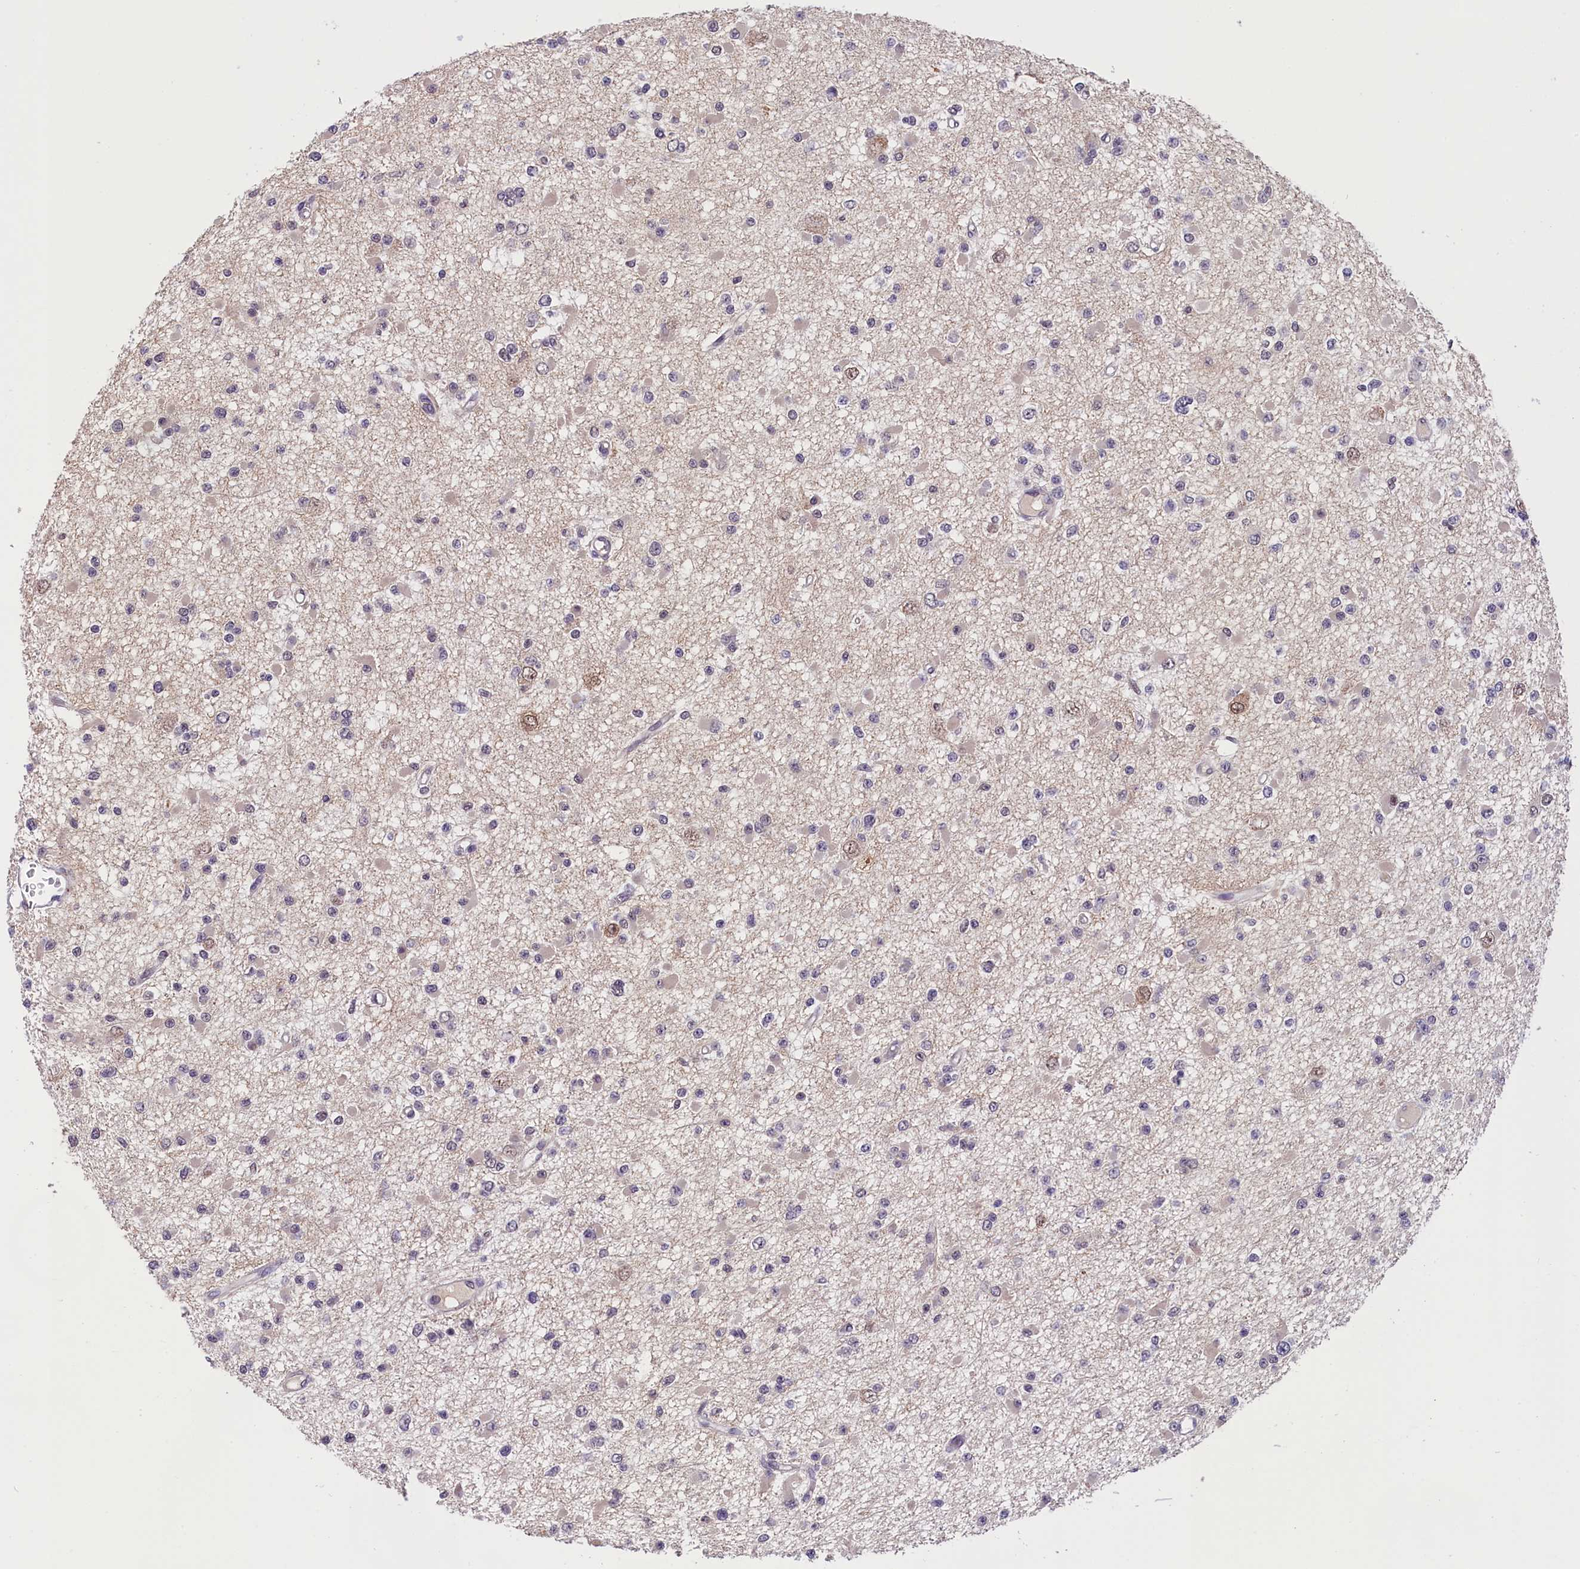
{"staining": {"intensity": "negative", "quantity": "none", "location": "none"}, "tissue": "glioma", "cell_type": "Tumor cells", "image_type": "cancer", "snomed": [{"axis": "morphology", "description": "Glioma, malignant, Low grade"}, {"axis": "topography", "description": "Brain"}], "caption": "The photomicrograph demonstrates no significant expression in tumor cells of malignant glioma (low-grade).", "gene": "ZC3H4", "patient": {"sex": "female", "age": 22}}